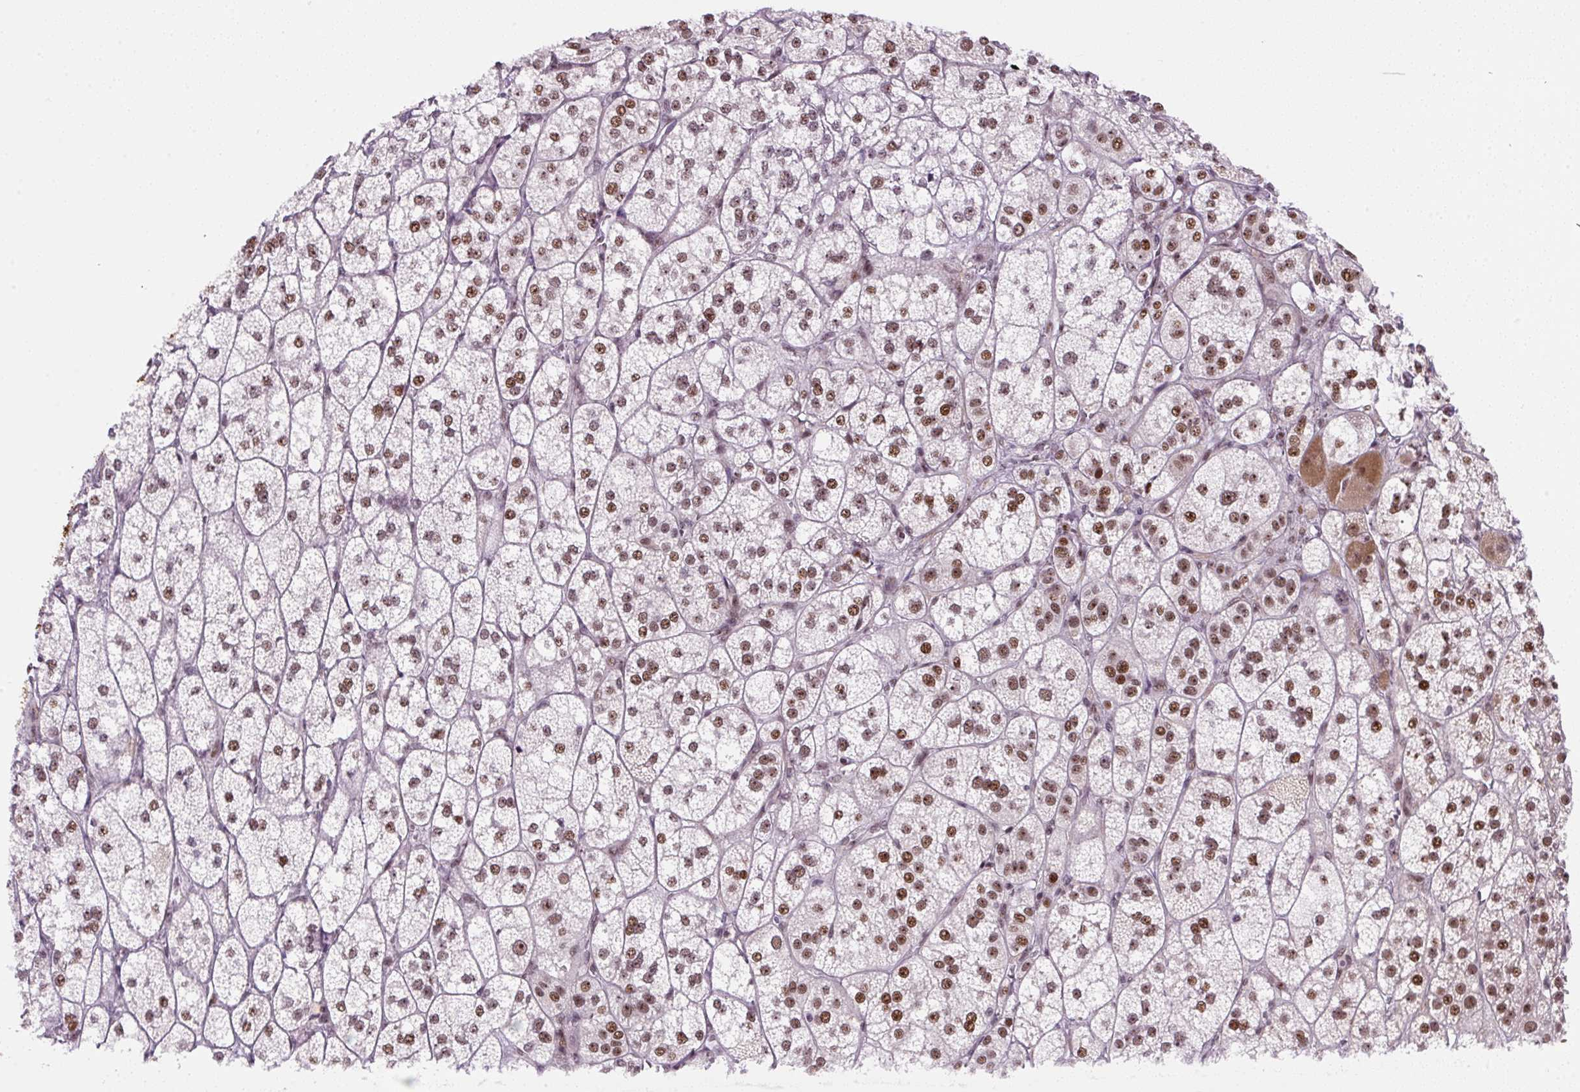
{"staining": {"intensity": "strong", "quantity": ">75%", "location": "nuclear"}, "tissue": "adrenal gland", "cell_type": "Glandular cells", "image_type": "normal", "snomed": [{"axis": "morphology", "description": "Normal tissue, NOS"}, {"axis": "topography", "description": "Adrenal gland"}], "caption": "Unremarkable adrenal gland reveals strong nuclear expression in approximately >75% of glandular cells, visualized by immunohistochemistry. (DAB (3,3'-diaminobenzidine) IHC, brown staining for protein, blue staining for nuclei).", "gene": "TAF1A", "patient": {"sex": "female", "age": 60}}